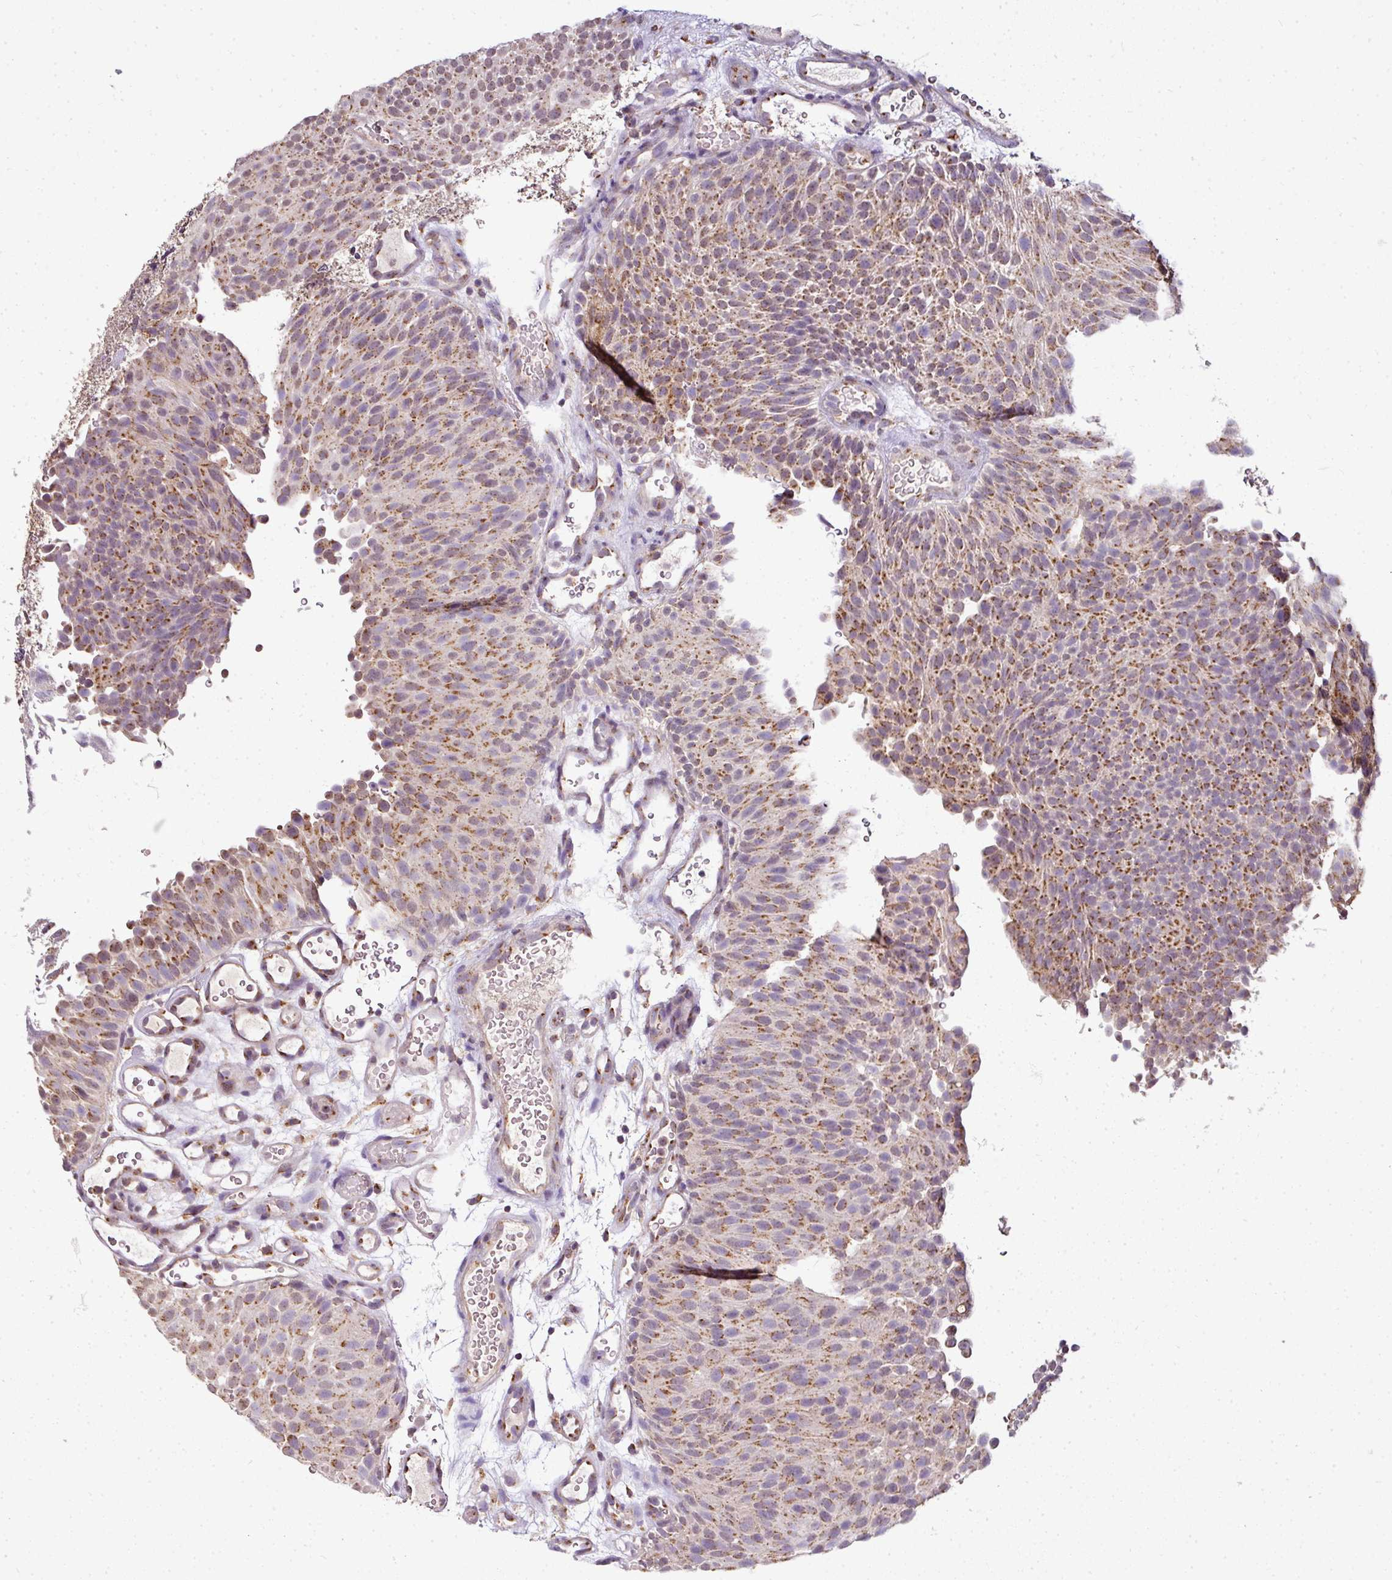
{"staining": {"intensity": "moderate", "quantity": ">75%", "location": "cytoplasmic/membranous"}, "tissue": "urothelial cancer", "cell_type": "Tumor cells", "image_type": "cancer", "snomed": [{"axis": "morphology", "description": "Urothelial carcinoma, Low grade"}, {"axis": "topography", "description": "Urinary bladder"}], "caption": "Immunohistochemistry (DAB (3,3'-diaminobenzidine)) staining of urothelial carcinoma (low-grade) exhibits moderate cytoplasmic/membranous protein staining in about >75% of tumor cells.", "gene": "JPH2", "patient": {"sex": "male", "age": 78}}